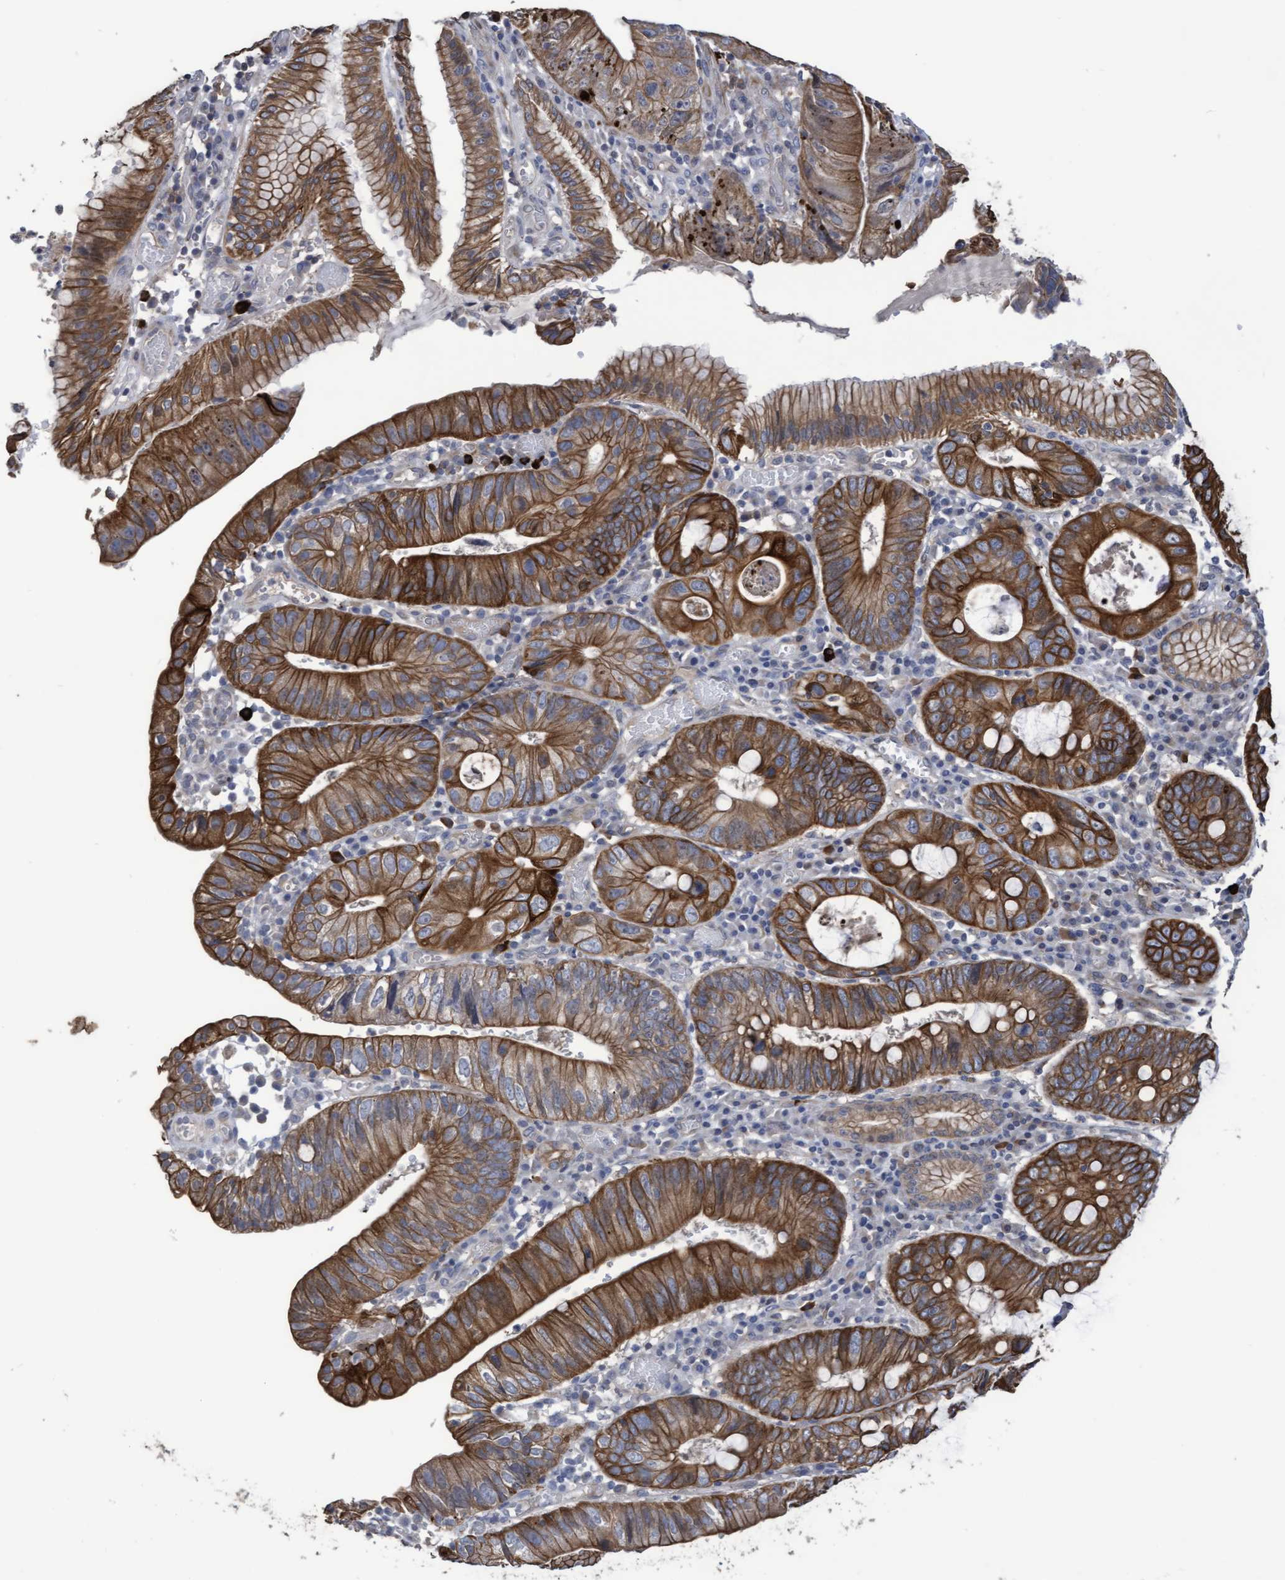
{"staining": {"intensity": "moderate", "quantity": ">75%", "location": "cytoplasmic/membranous"}, "tissue": "stomach cancer", "cell_type": "Tumor cells", "image_type": "cancer", "snomed": [{"axis": "morphology", "description": "Adenocarcinoma, NOS"}, {"axis": "topography", "description": "Stomach"}], "caption": "This is a micrograph of immunohistochemistry (IHC) staining of adenocarcinoma (stomach), which shows moderate positivity in the cytoplasmic/membranous of tumor cells.", "gene": "KRT24", "patient": {"sex": "male", "age": 59}}